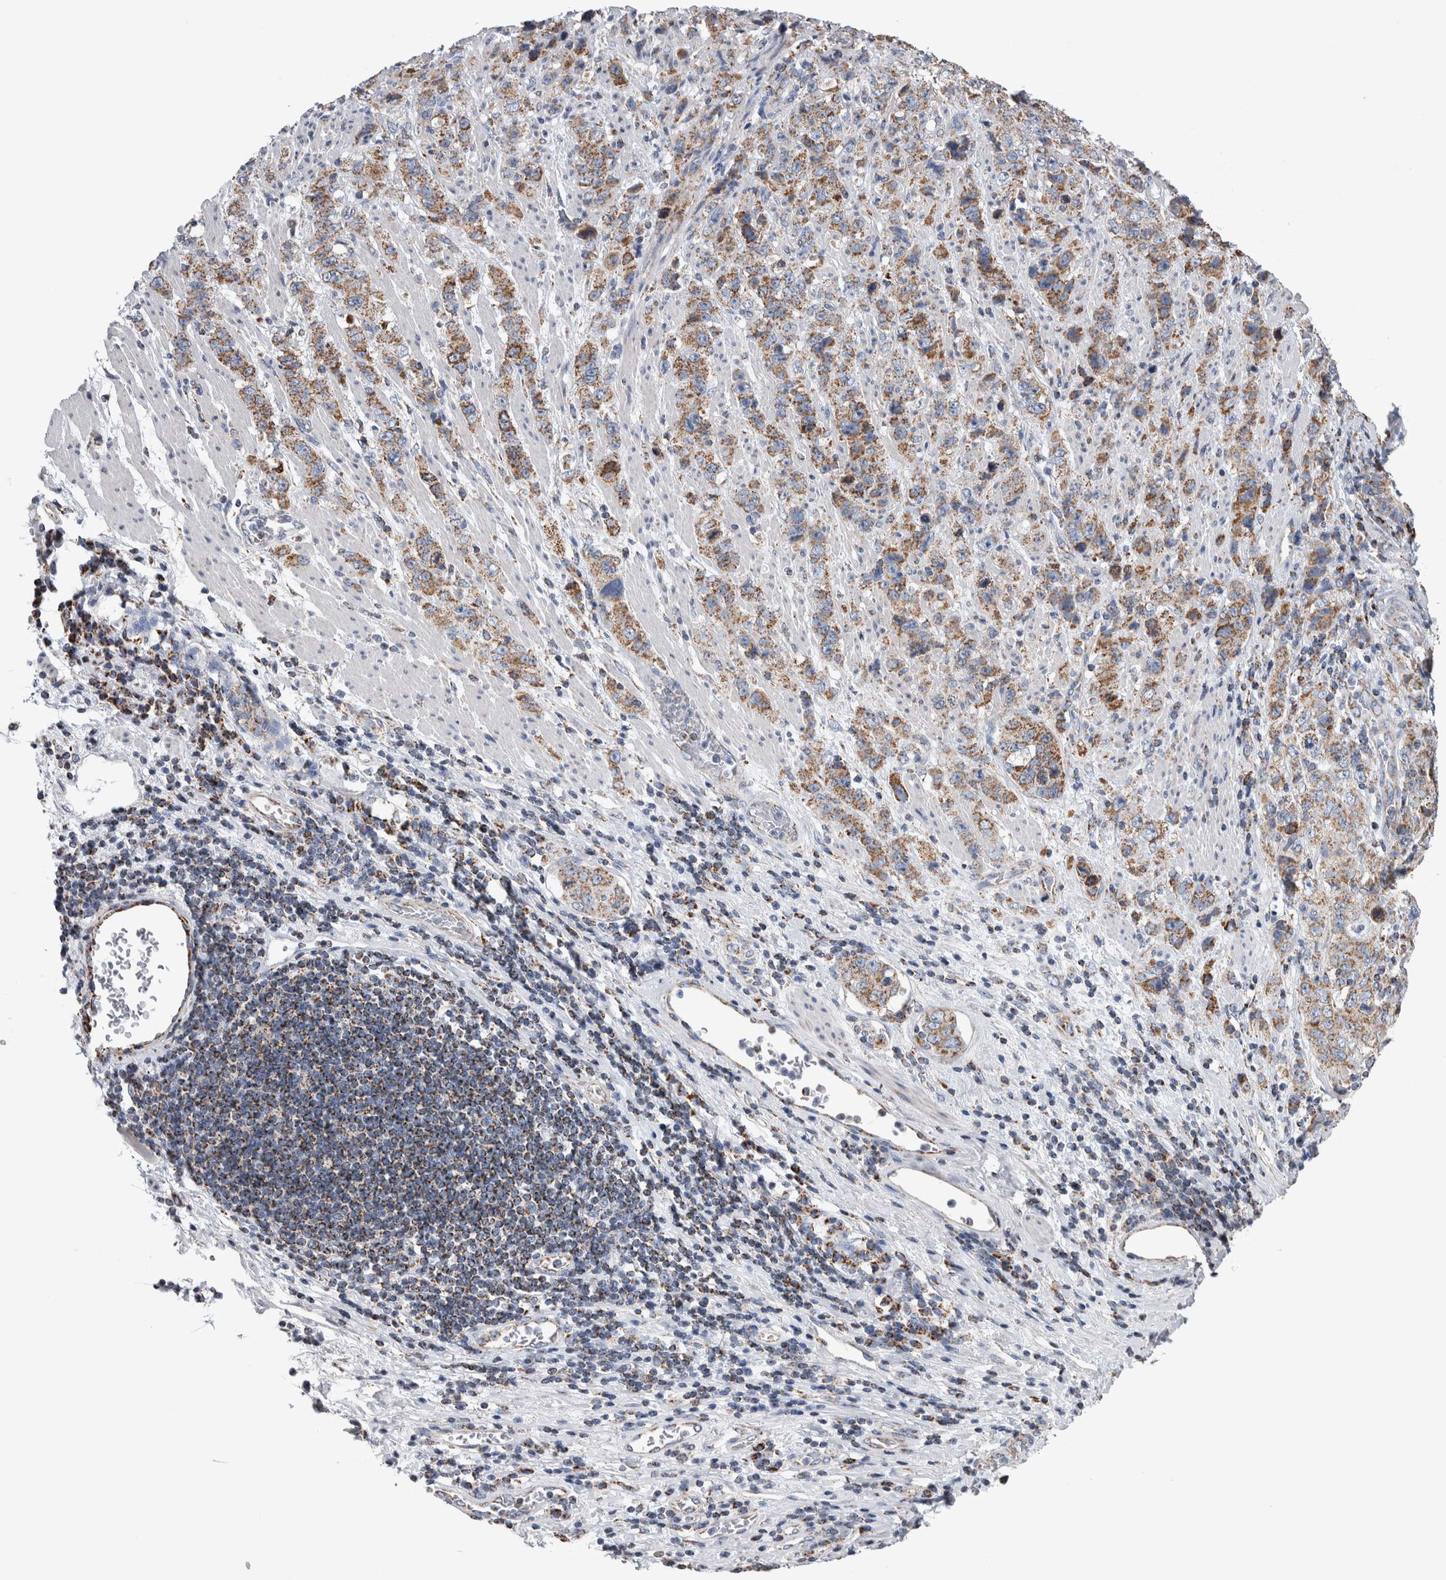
{"staining": {"intensity": "moderate", "quantity": ">75%", "location": "cytoplasmic/membranous"}, "tissue": "stomach cancer", "cell_type": "Tumor cells", "image_type": "cancer", "snomed": [{"axis": "morphology", "description": "Adenocarcinoma, NOS"}, {"axis": "topography", "description": "Stomach"}], "caption": "Stomach cancer (adenocarcinoma) stained with immunohistochemistry displays moderate cytoplasmic/membranous staining in approximately >75% of tumor cells.", "gene": "ETFA", "patient": {"sex": "male", "age": 48}}